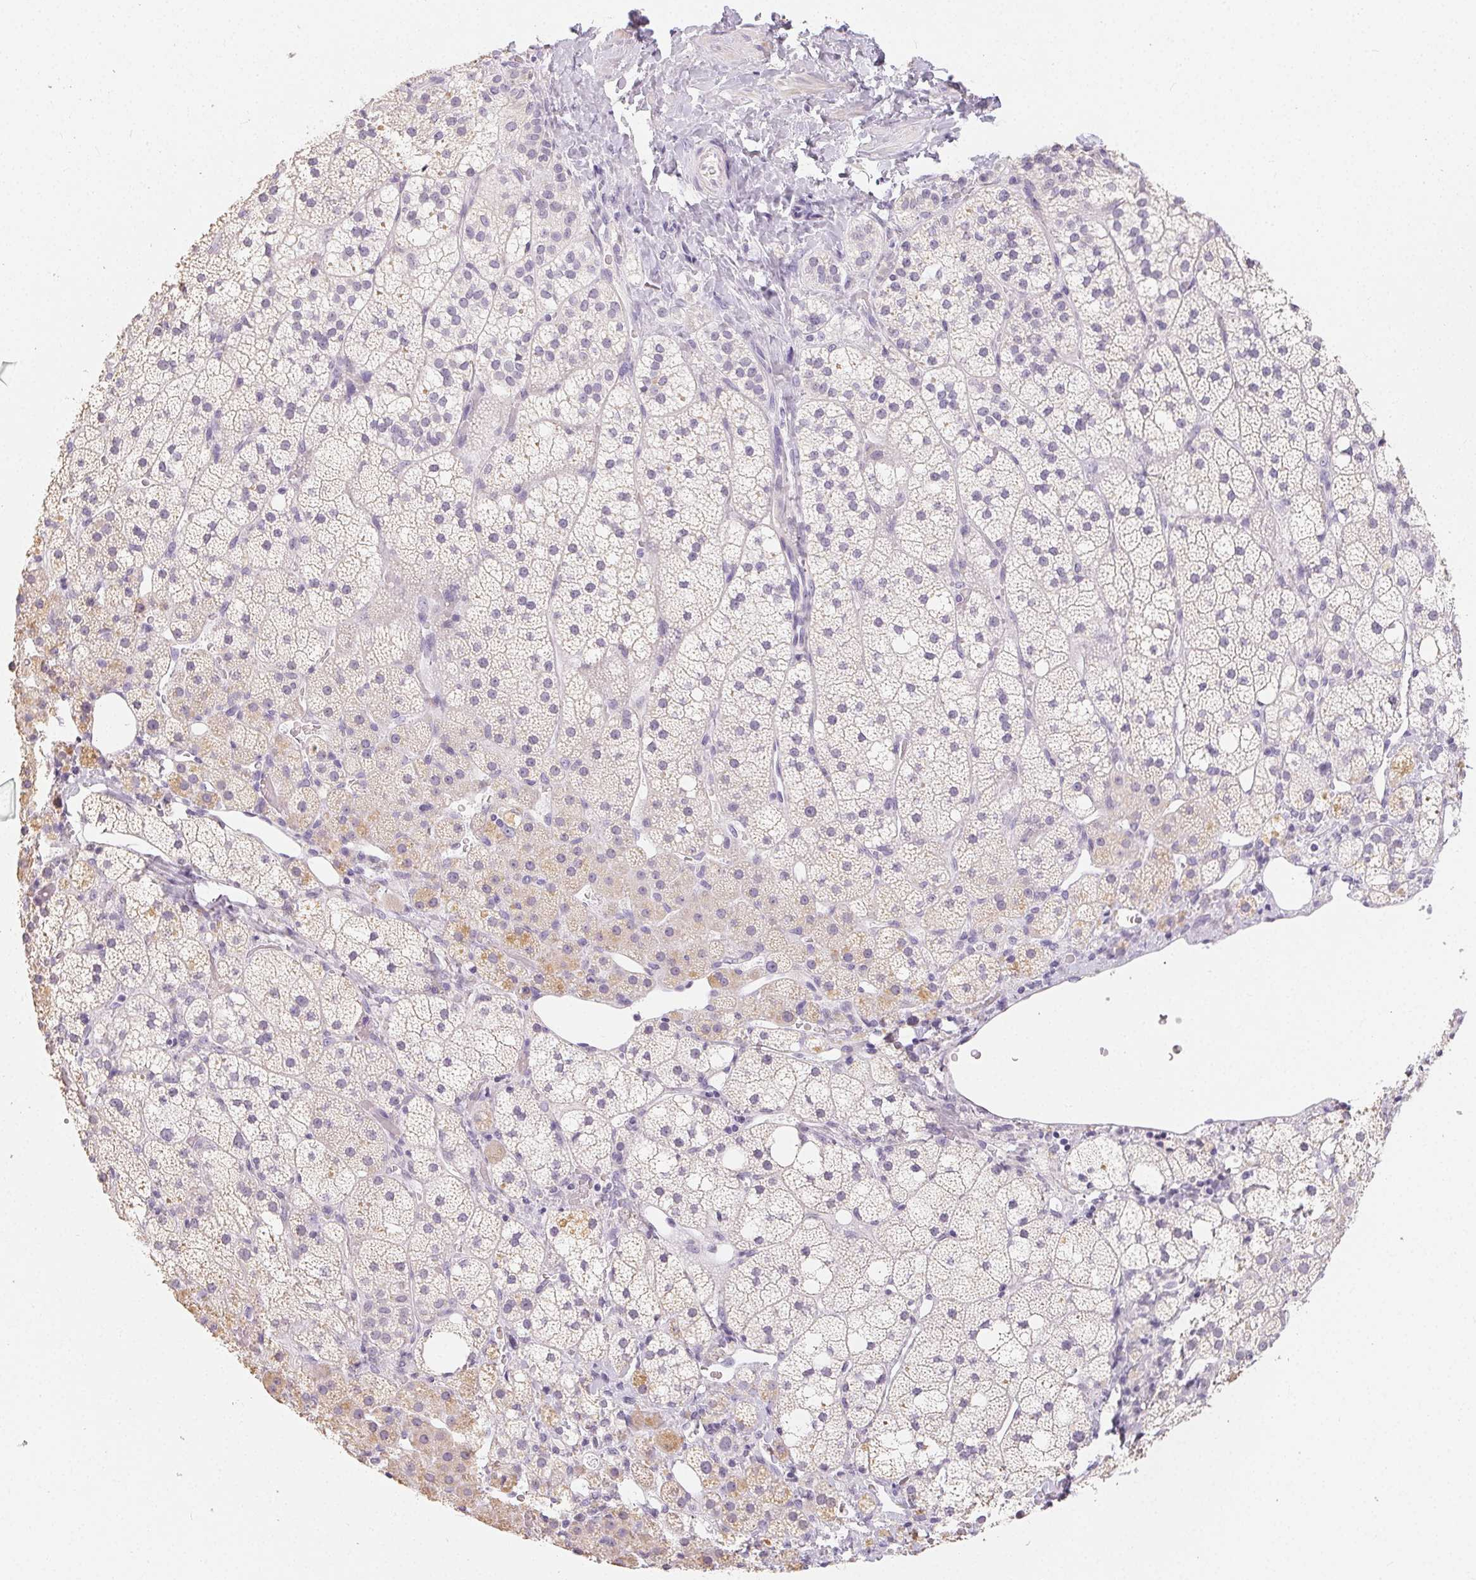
{"staining": {"intensity": "weak", "quantity": "<25%", "location": "cytoplasmic/membranous"}, "tissue": "adrenal gland", "cell_type": "Glandular cells", "image_type": "normal", "snomed": [{"axis": "morphology", "description": "Normal tissue, NOS"}, {"axis": "topography", "description": "Adrenal gland"}], "caption": "Glandular cells show no significant protein staining in benign adrenal gland. (DAB (3,3'-diaminobenzidine) IHC with hematoxylin counter stain).", "gene": "MIOX", "patient": {"sex": "male", "age": 53}}